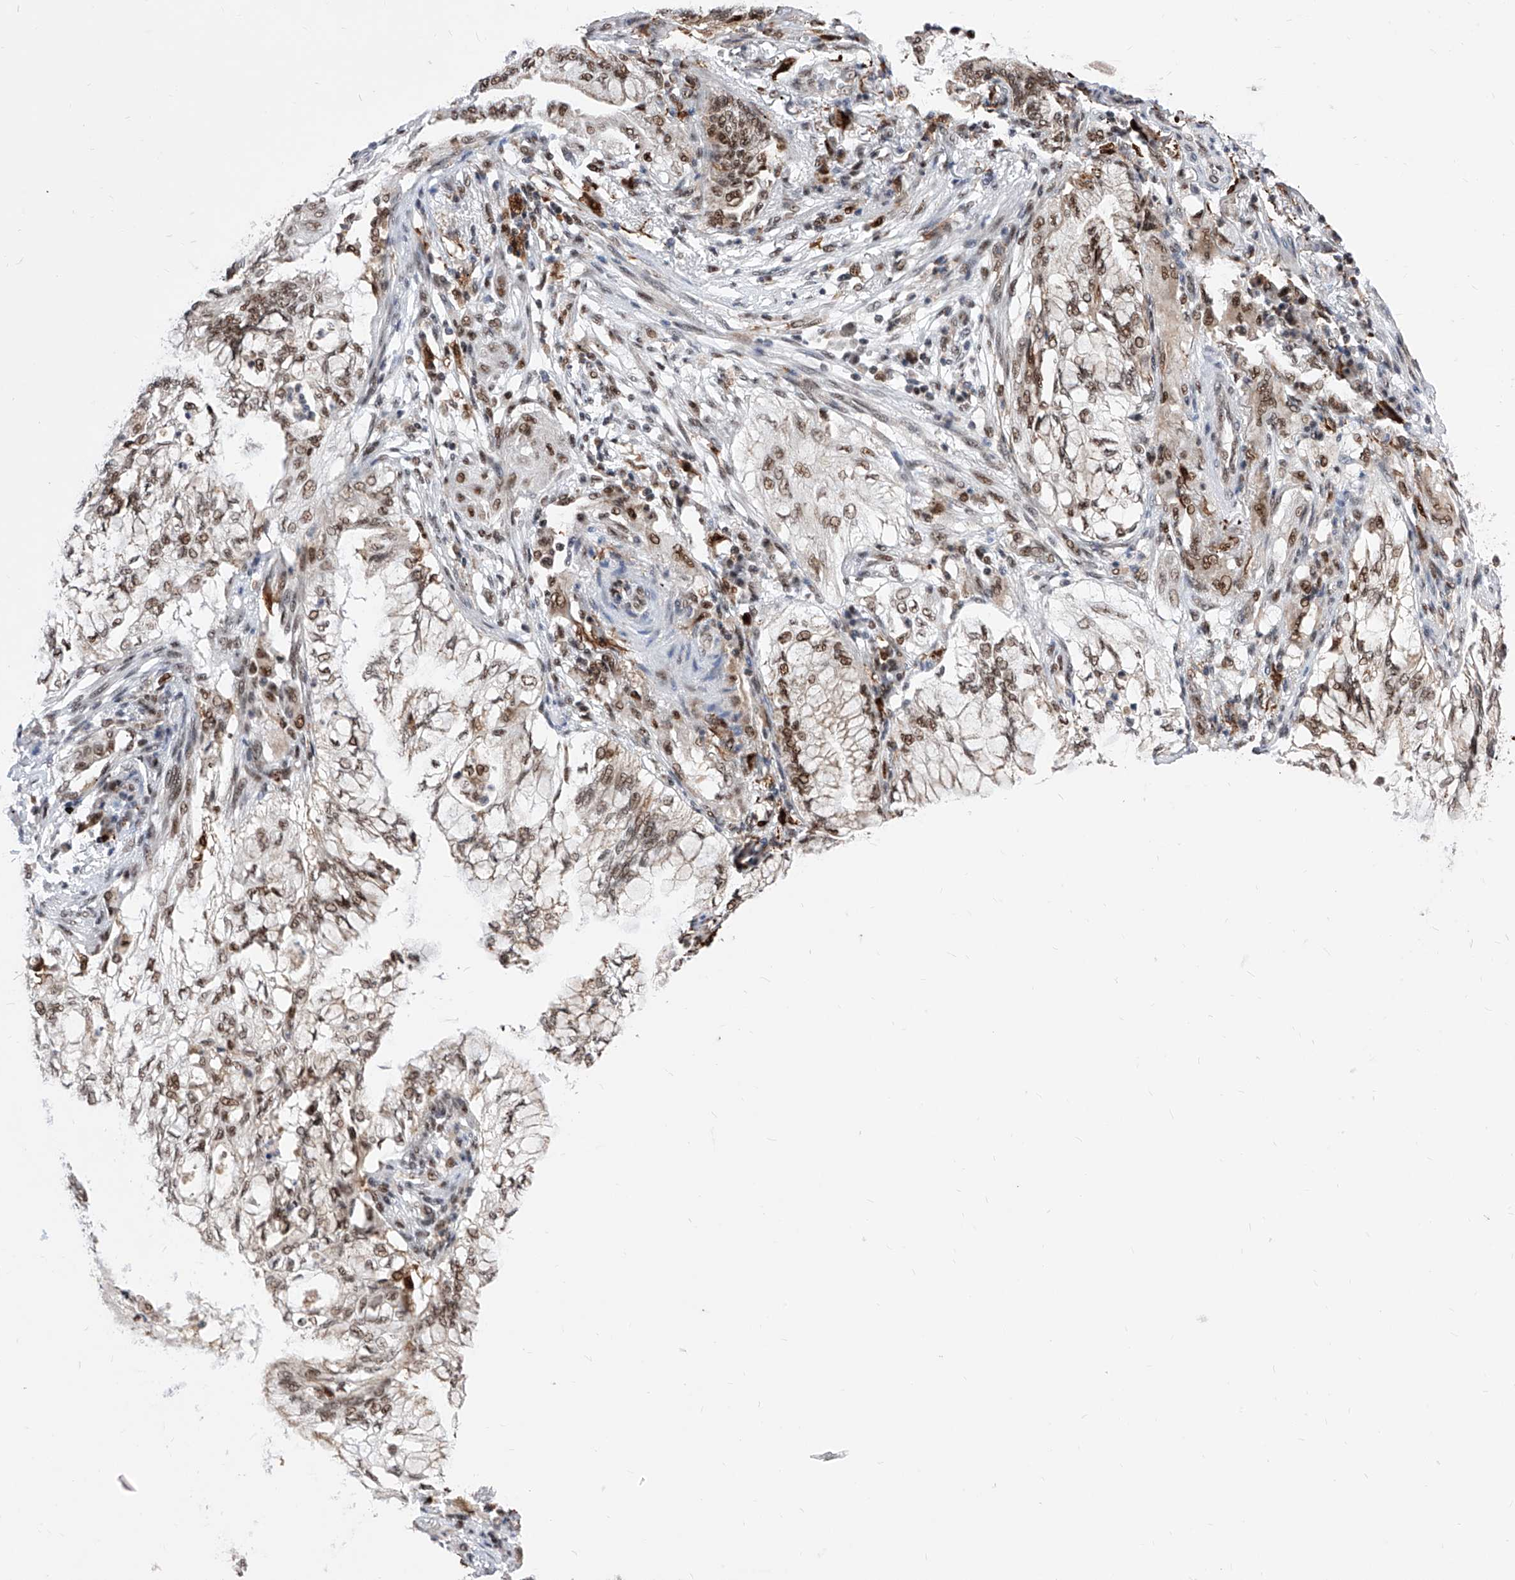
{"staining": {"intensity": "moderate", "quantity": ">75%", "location": "nuclear"}, "tissue": "lung cancer", "cell_type": "Tumor cells", "image_type": "cancer", "snomed": [{"axis": "morphology", "description": "Adenocarcinoma, NOS"}, {"axis": "topography", "description": "Lung"}], "caption": "Immunohistochemistry (DAB) staining of human adenocarcinoma (lung) shows moderate nuclear protein expression in about >75% of tumor cells.", "gene": "PHF5A", "patient": {"sex": "female", "age": 70}}